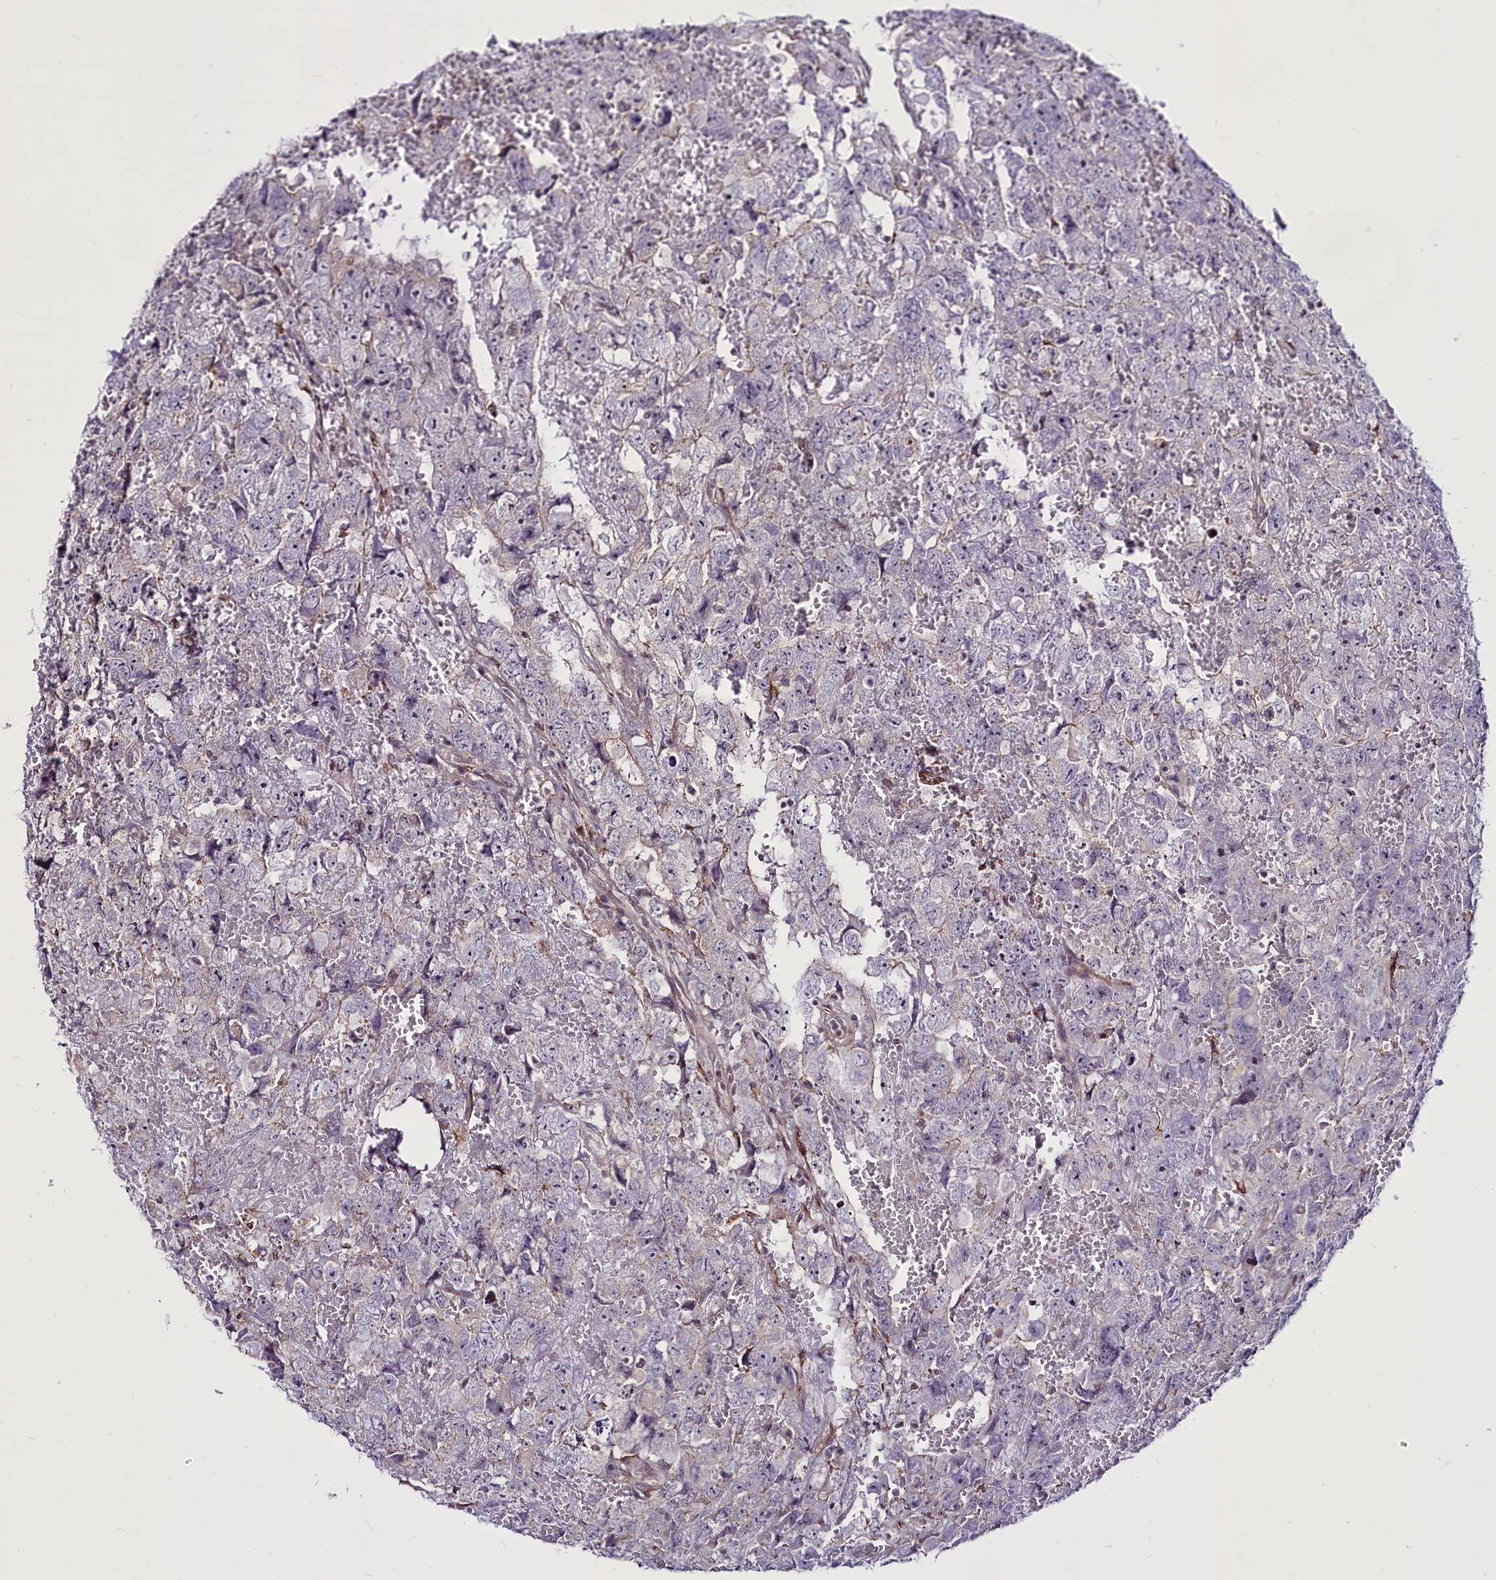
{"staining": {"intensity": "negative", "quantity": "none", "location": "none"}, "tissue": "testis cancer", "cell_type": "Tumor cells", "image_type": "cancer", "snomed": [{"axis": "morphology", "description": "Carcinoma, Embryonal, NOS"}, {"axis": "topography", "description": "Testis"}], "caption": "Testis cancer (embryonal carcinoma) was stained to show a protein in brown. There is no significant staining in tumor cells.", "gene": "RSBN1", "patient": {"sex": "male", "age": 45}}